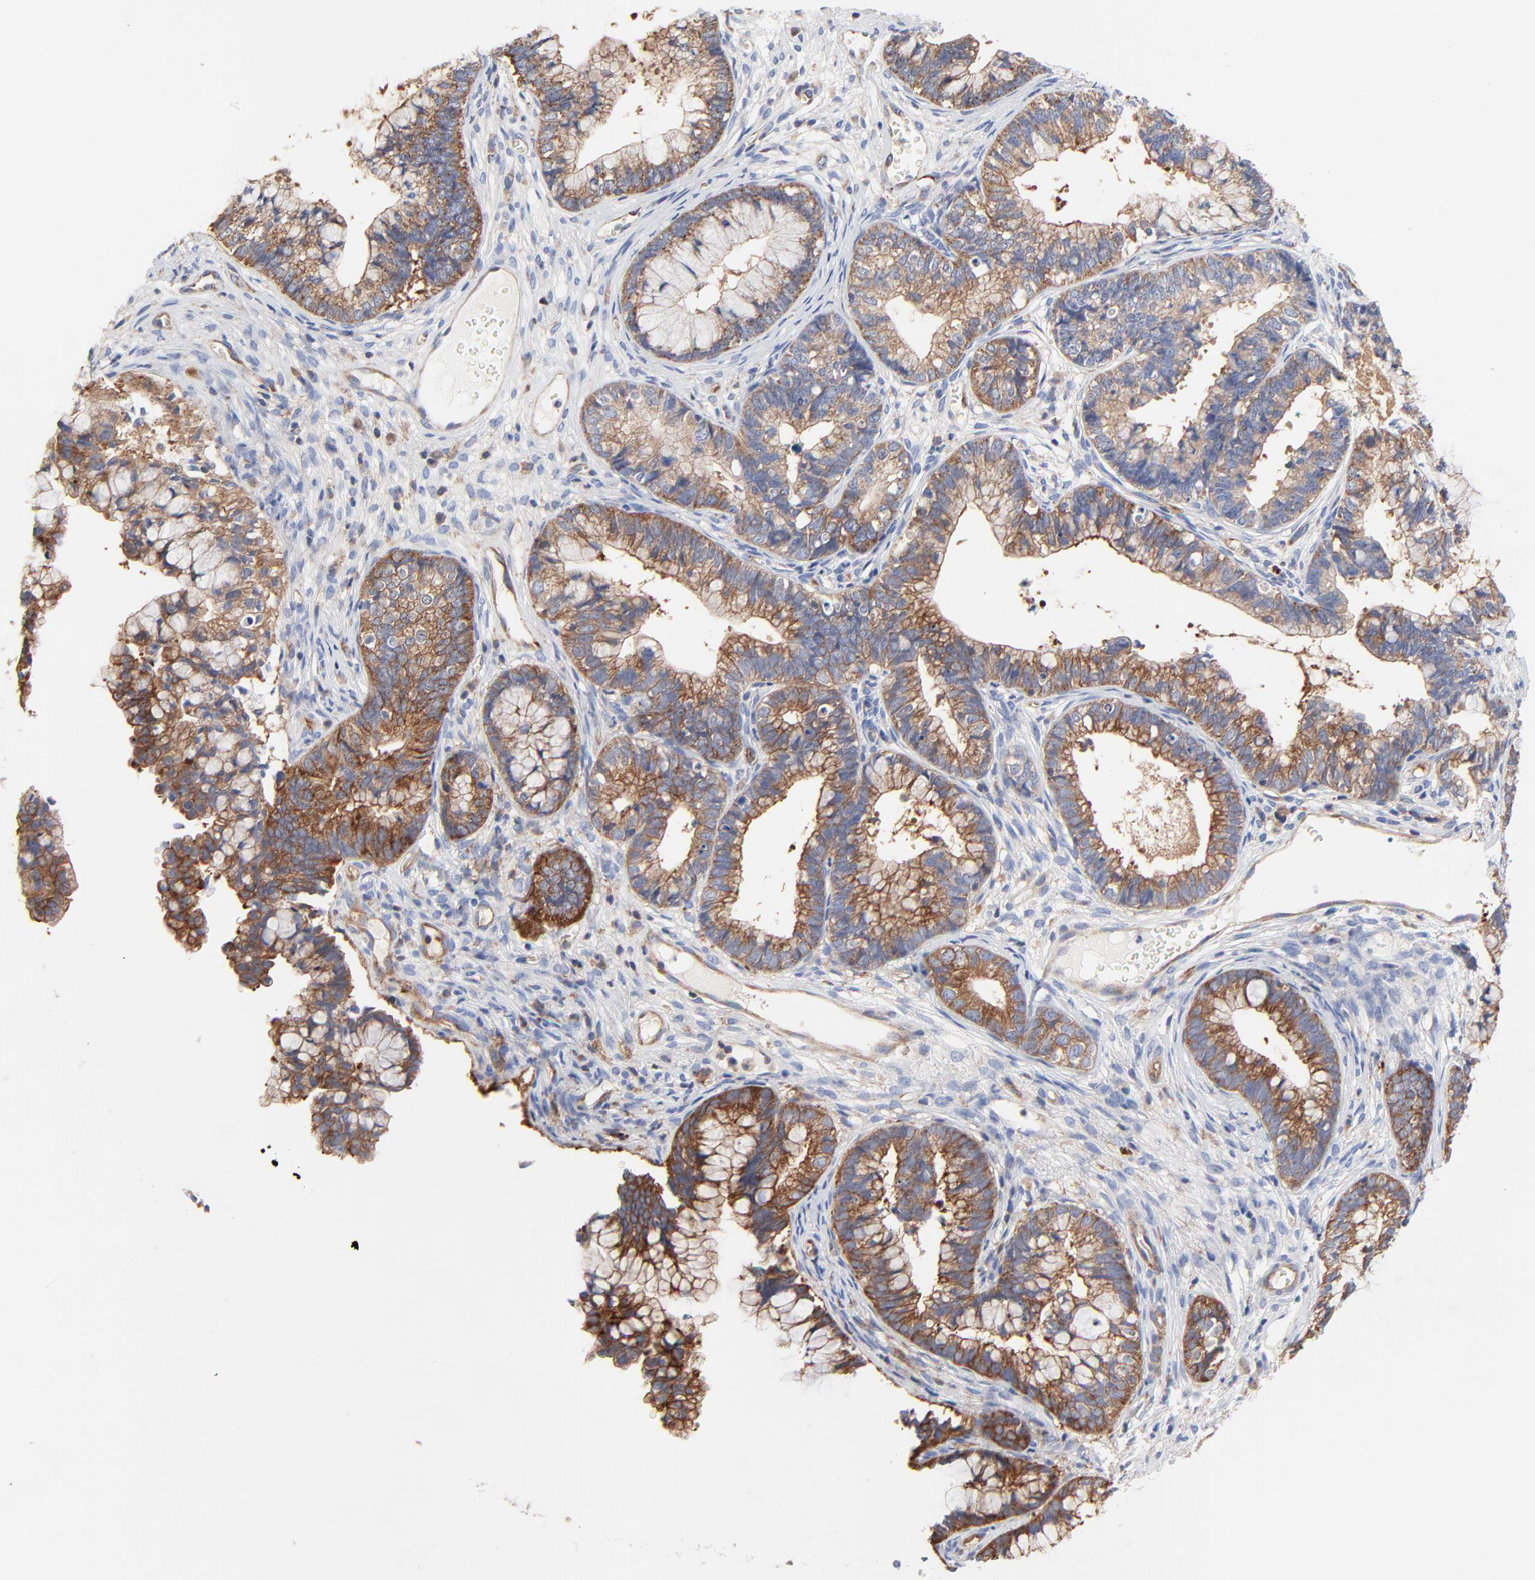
{"staining": {"intensity": "strong", "quantity": ">75%", "location": "cytoplasmic/membranous"}, "tissue": "cervical cancer", "cell_type": "Tumor cells", "image_type": "cancer", "snomed": [{"axis": "morphology", "description": "Adenocarcinoma, NOS"}, {"axis": "topography", "description": "Cervix"}], "caption": "Cervical cancer stained for a protein (brown) displays strong cytoplasmic/membranous positive positivity in about >75% of tumor cells.", "gene": "CD2AP", "patient": {"sex": "female", "age": 44}}